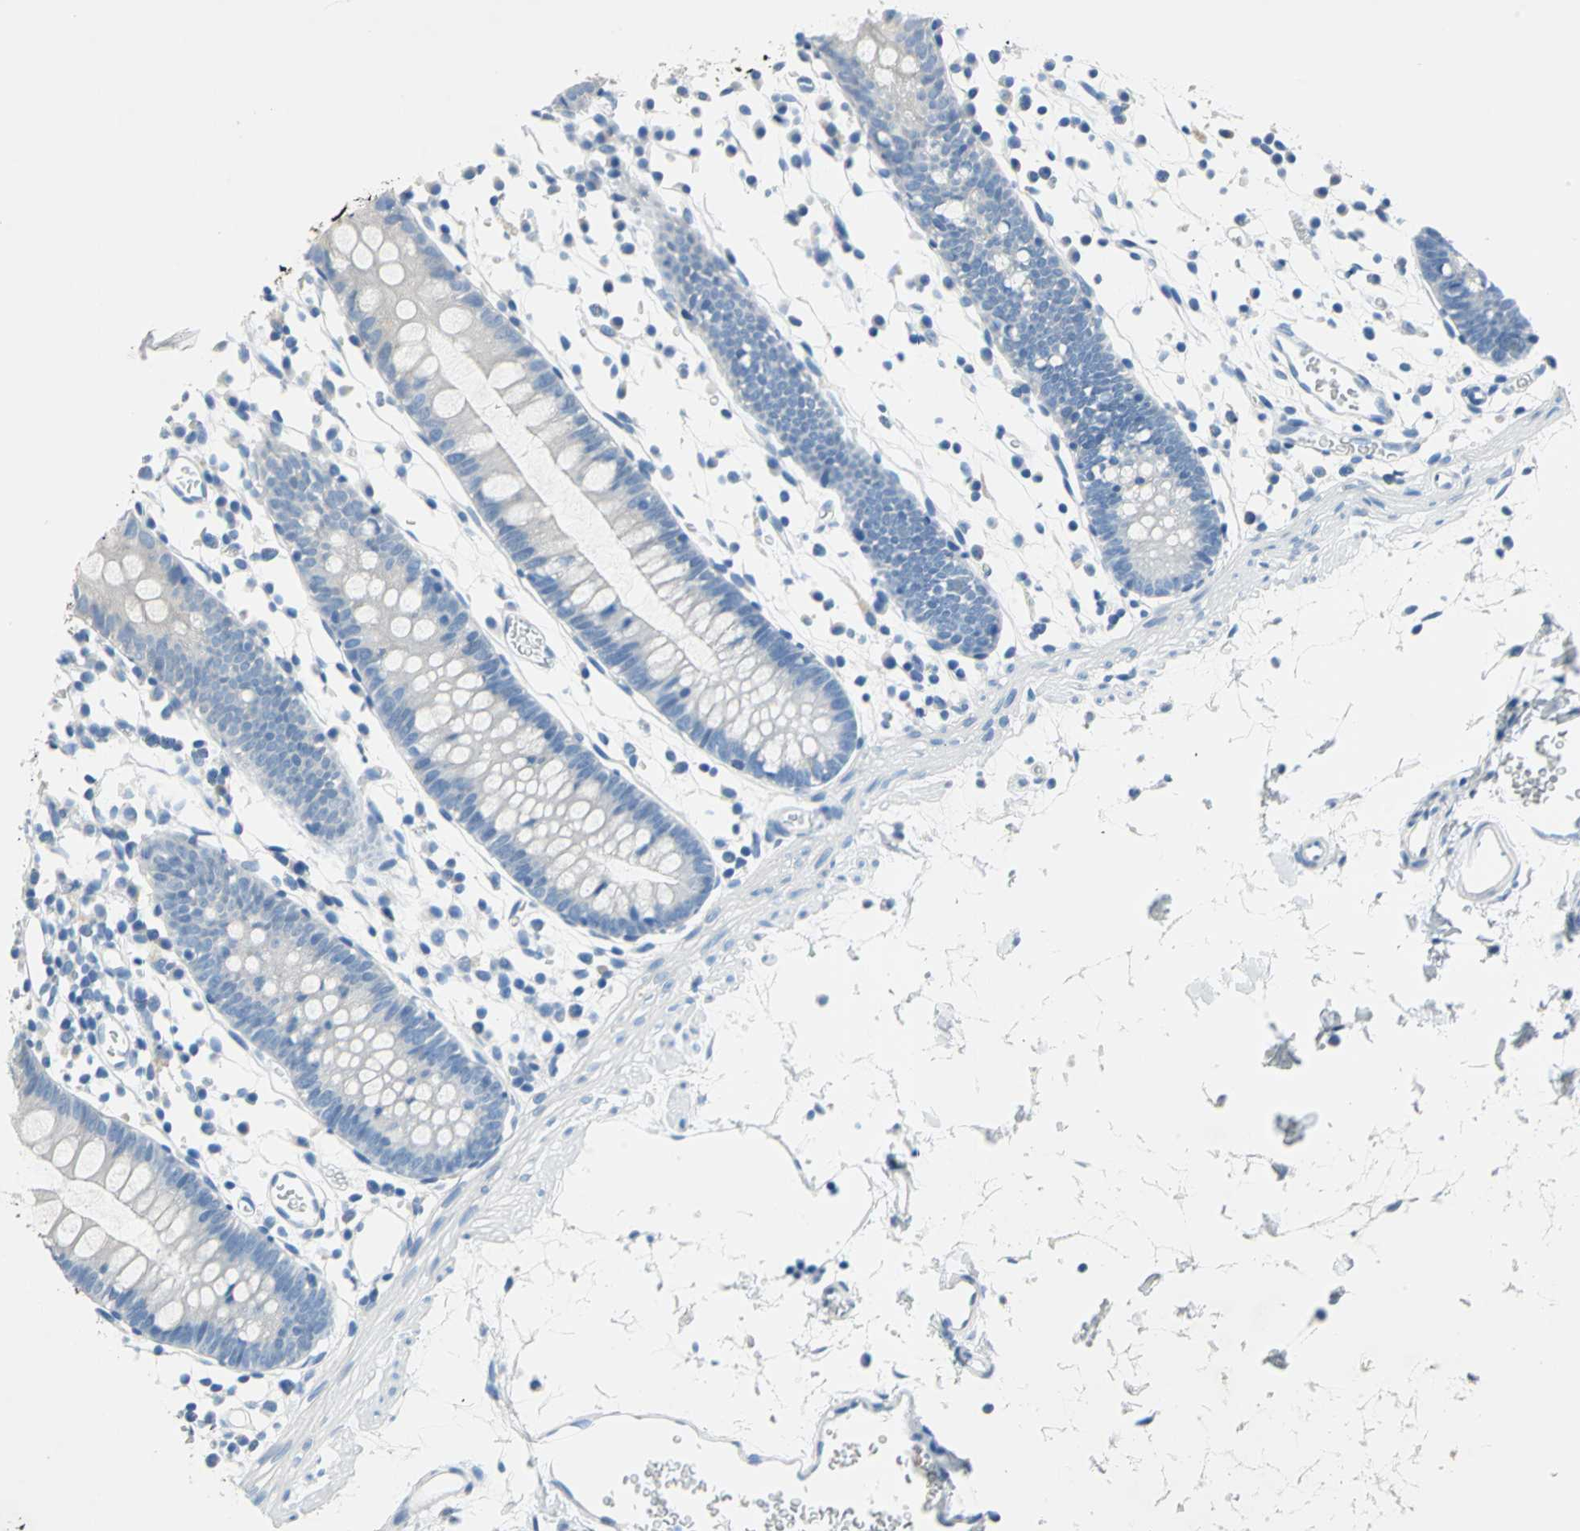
{"staining": {"intensity": "negative", "quantity": "none", "location": "none"}, "tissue": "colon", "cell_type": "Endothelial cells", "image_type": "normal", "snomed": [{"axis": "morphology", "description": "Normal tissue, NOS"}, {"axis": "topography", "description": "Colon"}], "caption": "Colon was stained to show a protein in brown. There is no significant staining in endothelial cells.", "gene": "PKLR", "patient": {"sex": "male", "age": 14}}